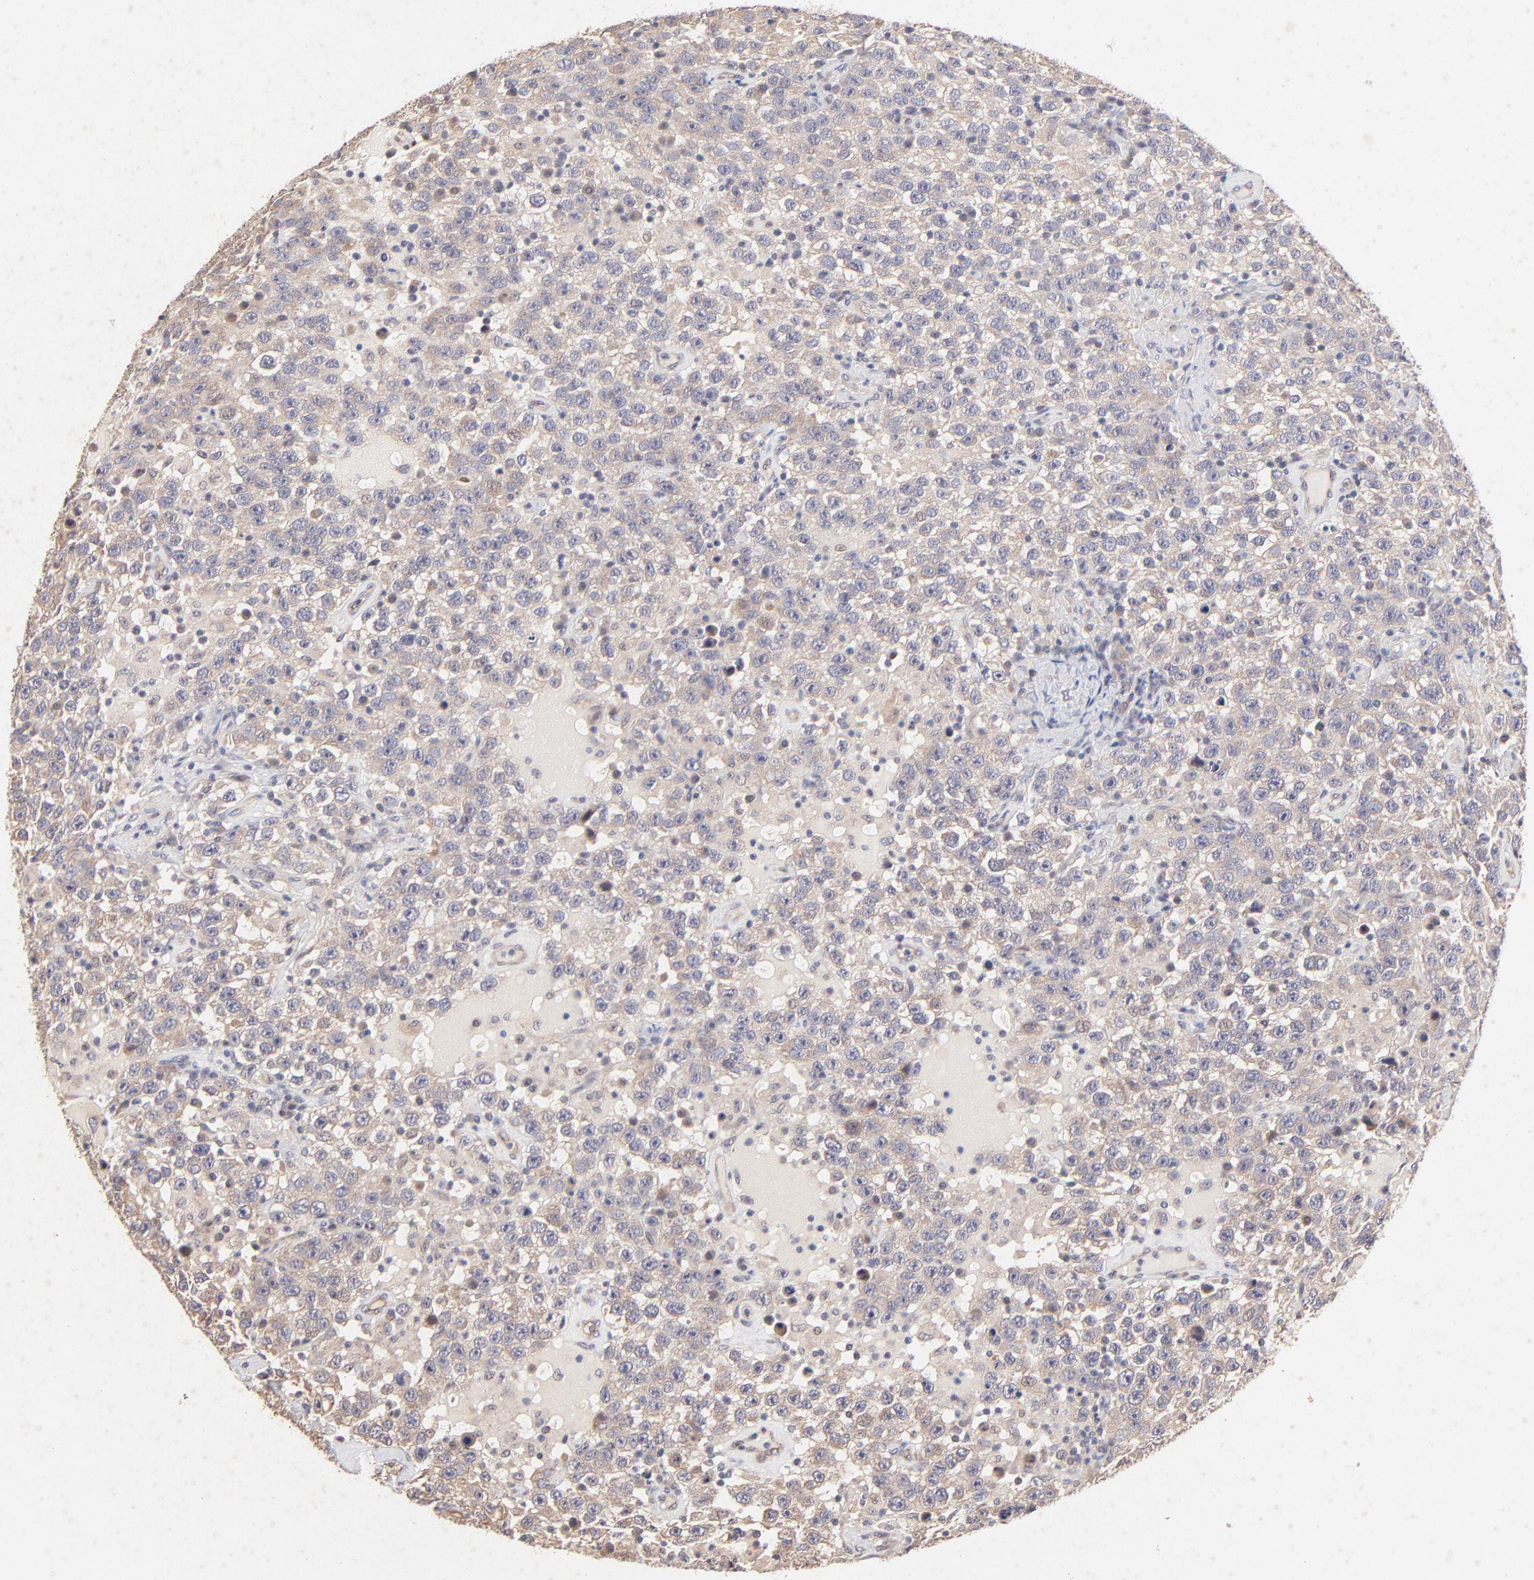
{"staining": {"intensity": "weak", "quantity": ">75%", "location": "cytoplasmic/membranous"}, "tissue": "testis cancer", "cell_type": "Tumor cells", "image_type": "cancer", "snomed": [{"axis": "morphology", "description": "Seminoma, NOS"}, {"axis": "topography", "description": "Testis"}], "caption": "High-power microscopy captured an immunohistochemistry (IHC) image of seminoma (testis), revealing weak cytoplasmic/membranous expression in approximately >75% of tumor cells.", "gene": "STAP2", "patient": {"sex": "male", "age": 41}}